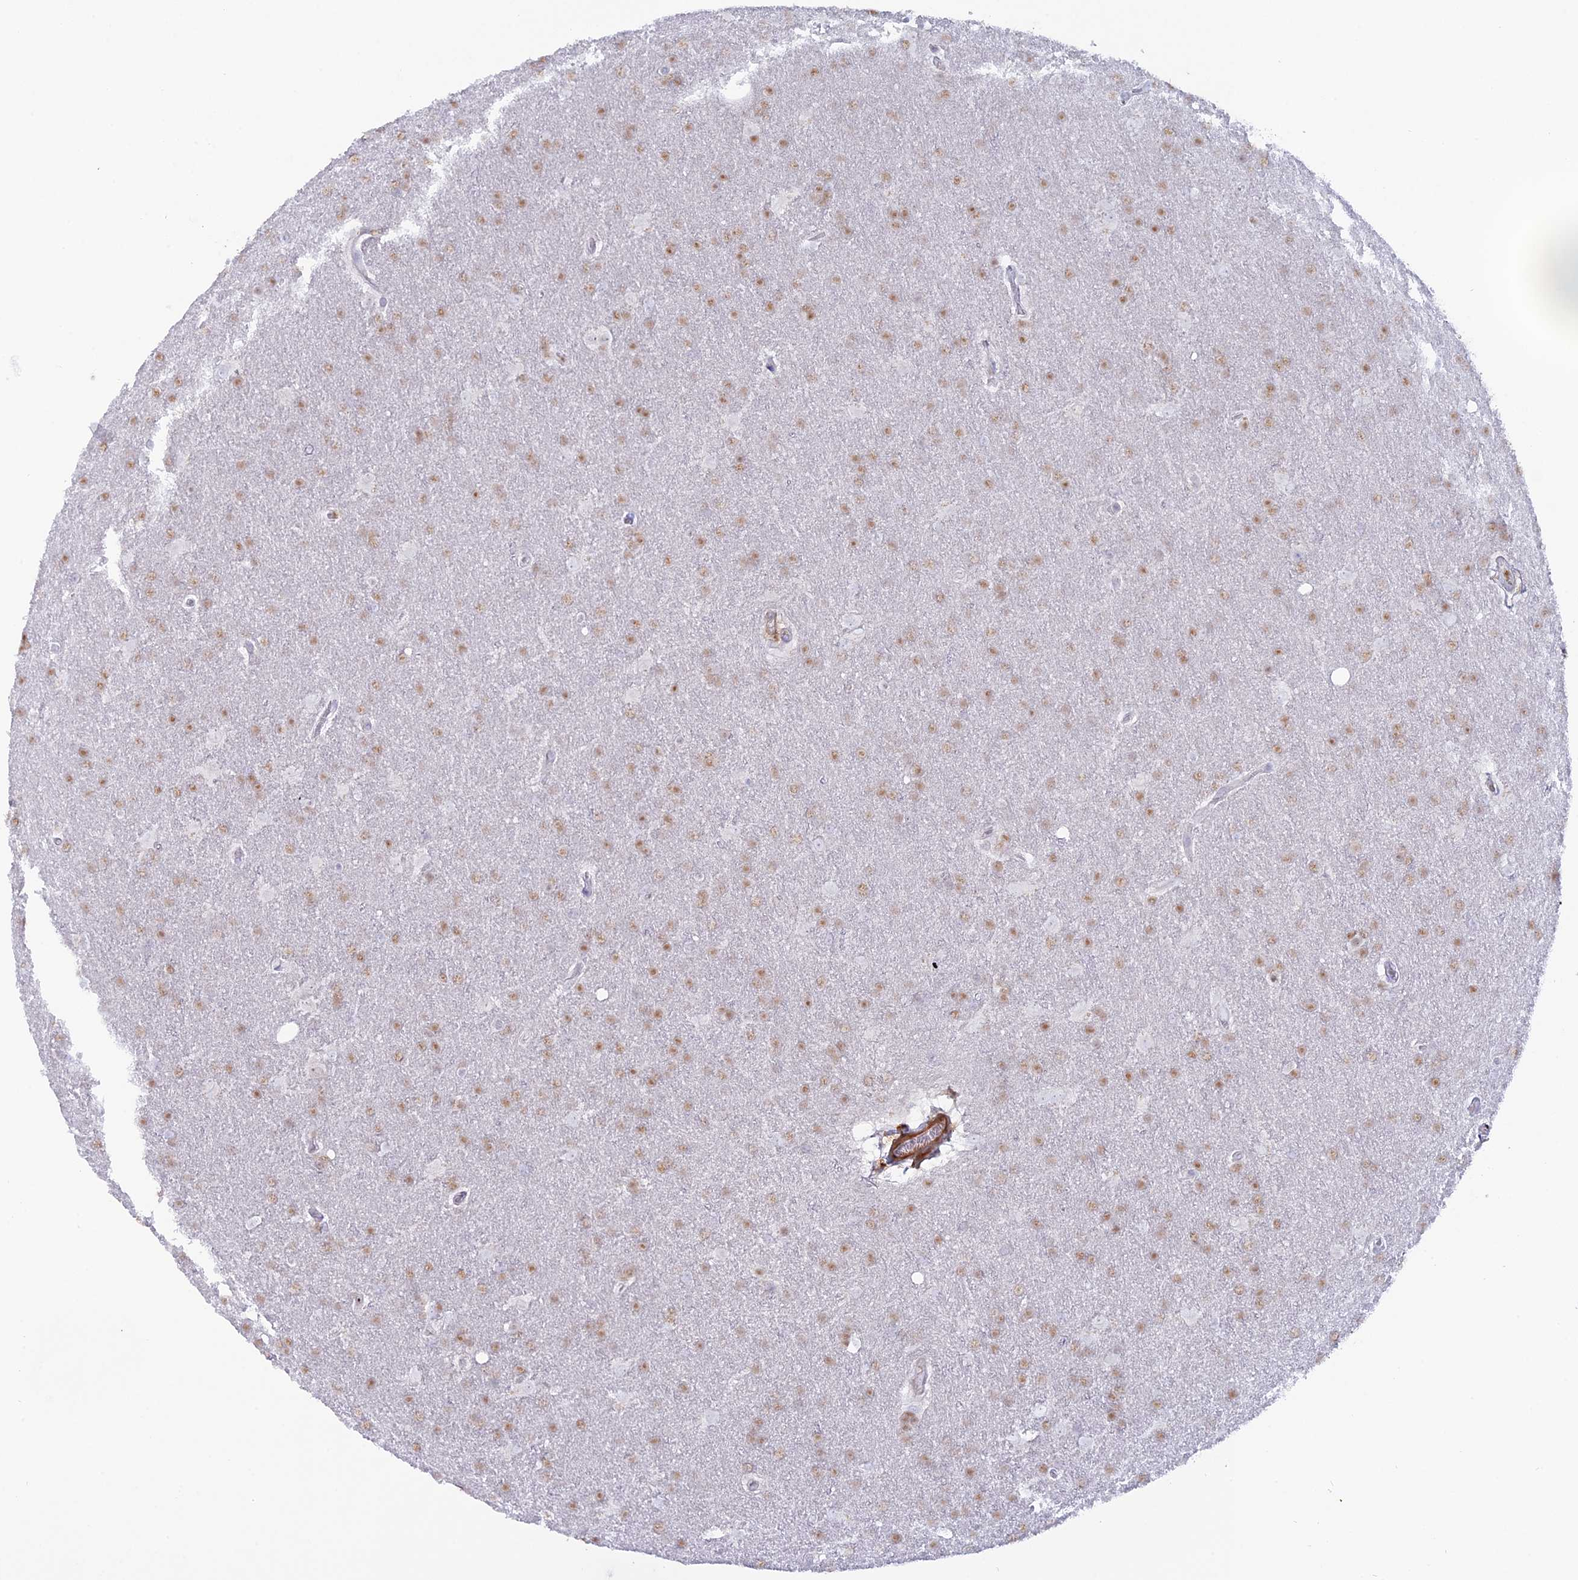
{"staining": {"intensity": "moderate", "quantity": ">75%", "location": "nuclear"}, "tissue": "glioma", "cell_type": "Tumor cells", "image_type": "cancer", "snomed": [{"axis": "morphology", "description": "Glioma, malignant, Low grade"}, {"axis": "topography", "description": "Brain"}], "caption": "This micrograph demonstrates IHC staining of malignant low-grade glioma, with medium moderate nuclear staining in about >75% of tumor cells.", "gene": "PGBD4", "patient": {"sex": "female", "age": 32}}